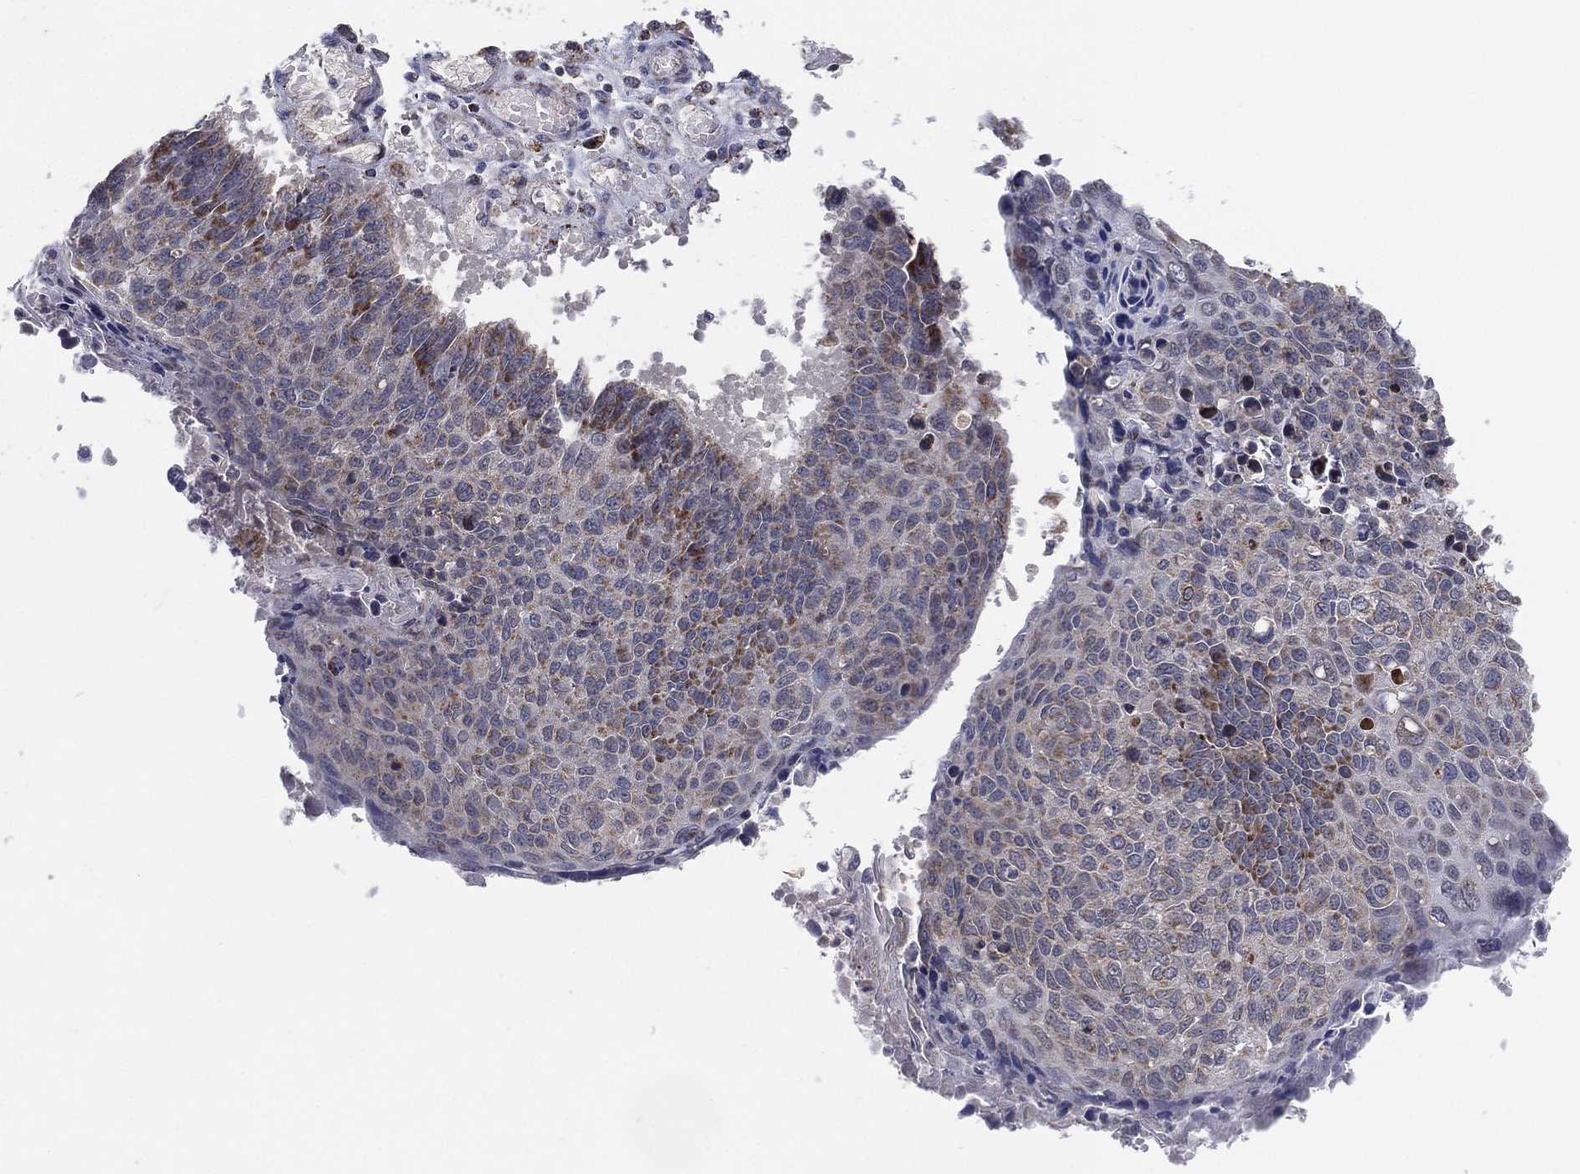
{"staining": {"intensity": "moderate", "quantity": "<25%", "location": "cytoplasmic/membranous"}, "tissue": "lung cancer", "cell_type": "Tumor cells", "image_type": "cancer", "snomed": [{"axis": "morphology", "description": "Squamous cell carcinoma, NOS"}, {"axis": "topography", "description": "Lung"}], "caption": "Protein expression analysis of squamous cell carcinoma (lung) displays moderate cytoplasmic/membranous staining in approximately <25% of tumor cells.", "gene": "PSMG4", "patient": {"sex": "male", "age": 73}}